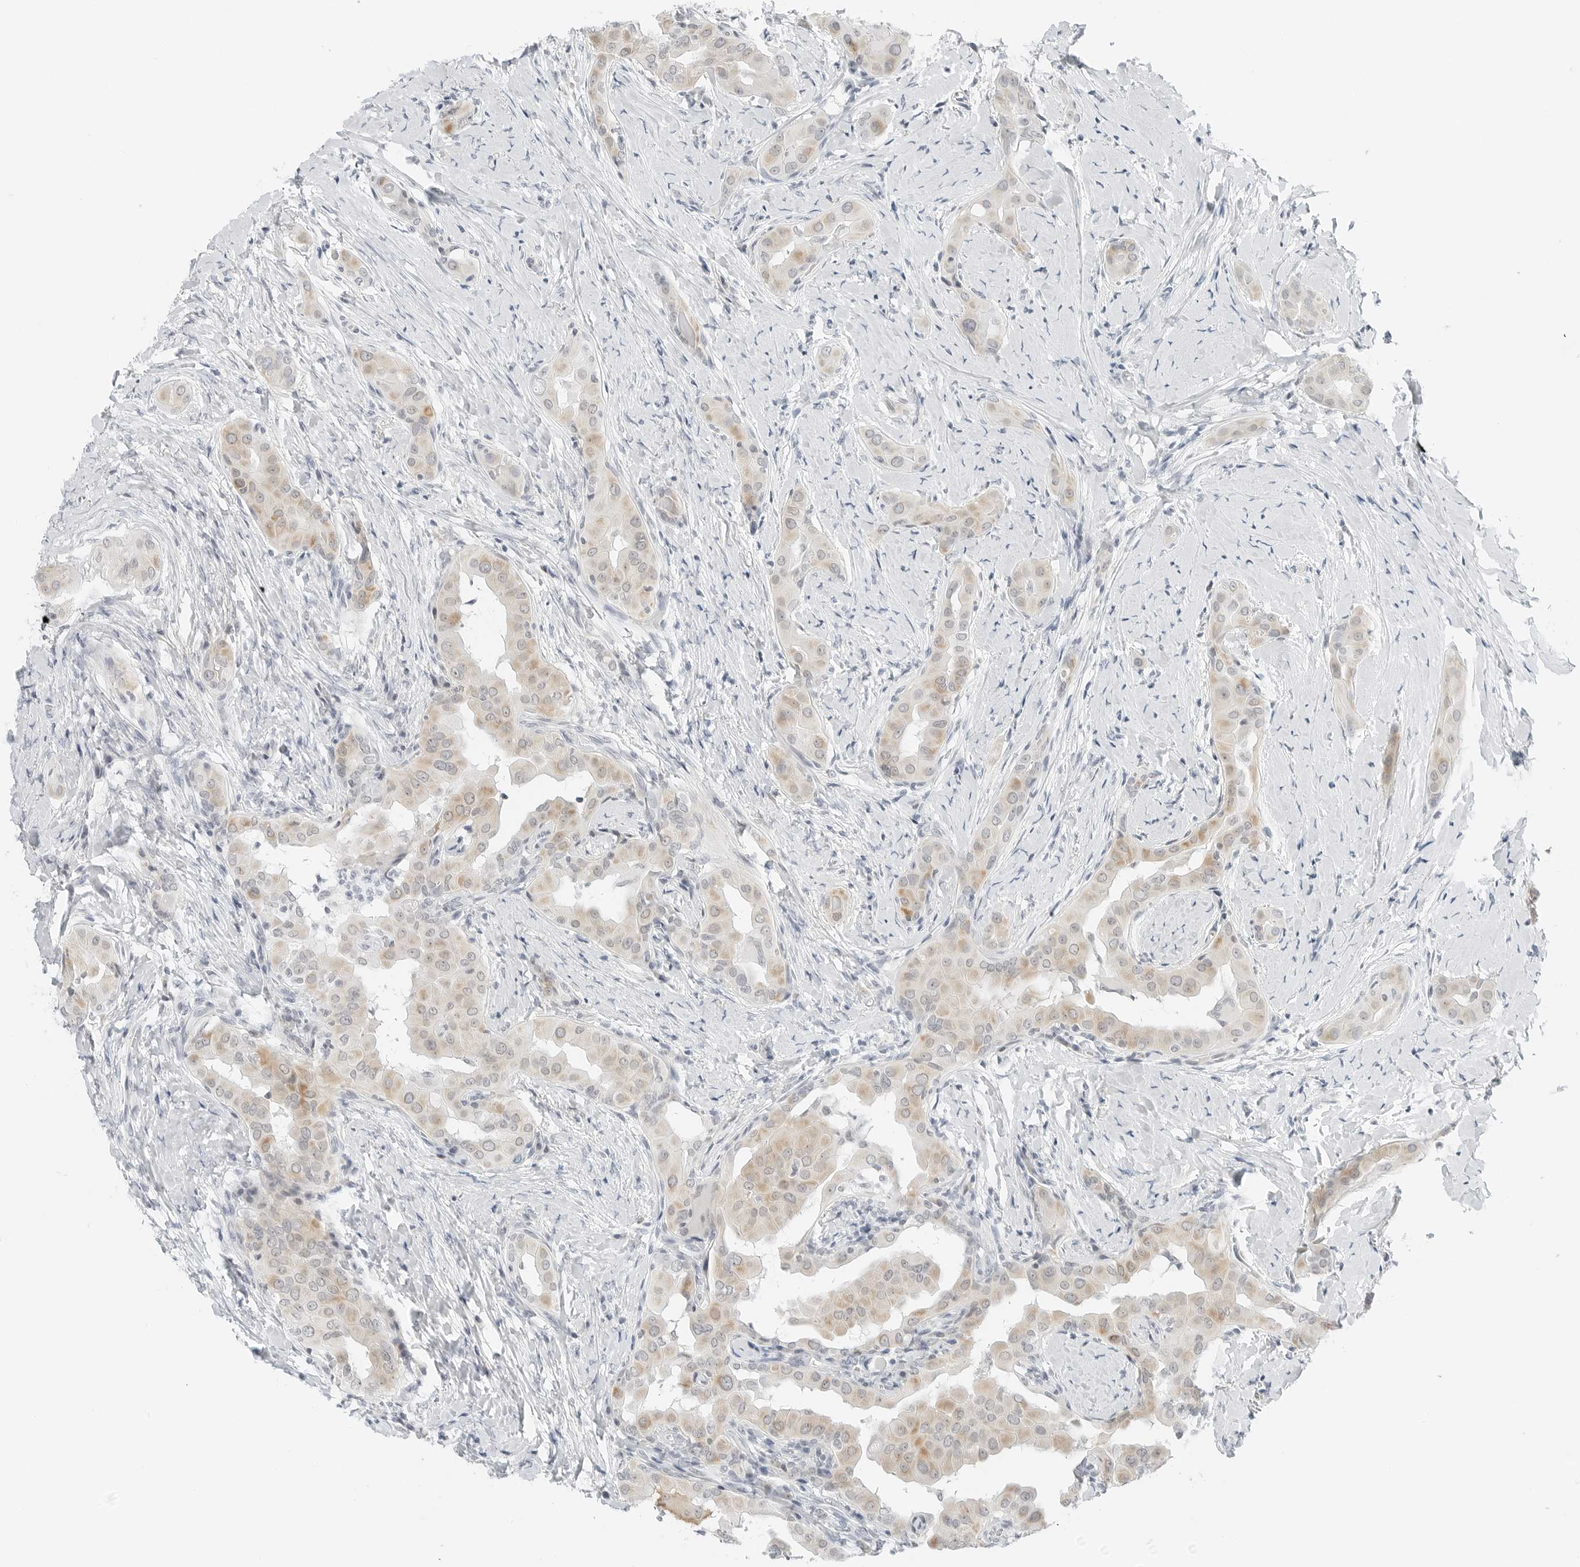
{"staining": {"intensity": "weak", "quantity": "<25%", "location": "cytoplasmic/membranous"}, "tissue": "thyroid cancer", "cell_type": "Tumor cells", "image_type": "cancer", "snomed": [{"axis": "morphology", "description": "Papillary adenocarcinoma, NOS"}, {"axis": "topography", "description": "Thyroid gland"}], "caption": "This is a image of IHC staining of papillary adenocarcinoma (thyroid), which shows no staining in tumor cells.", "gene": "CCSAP", "patient": {"sex": "male", "age": 33}}